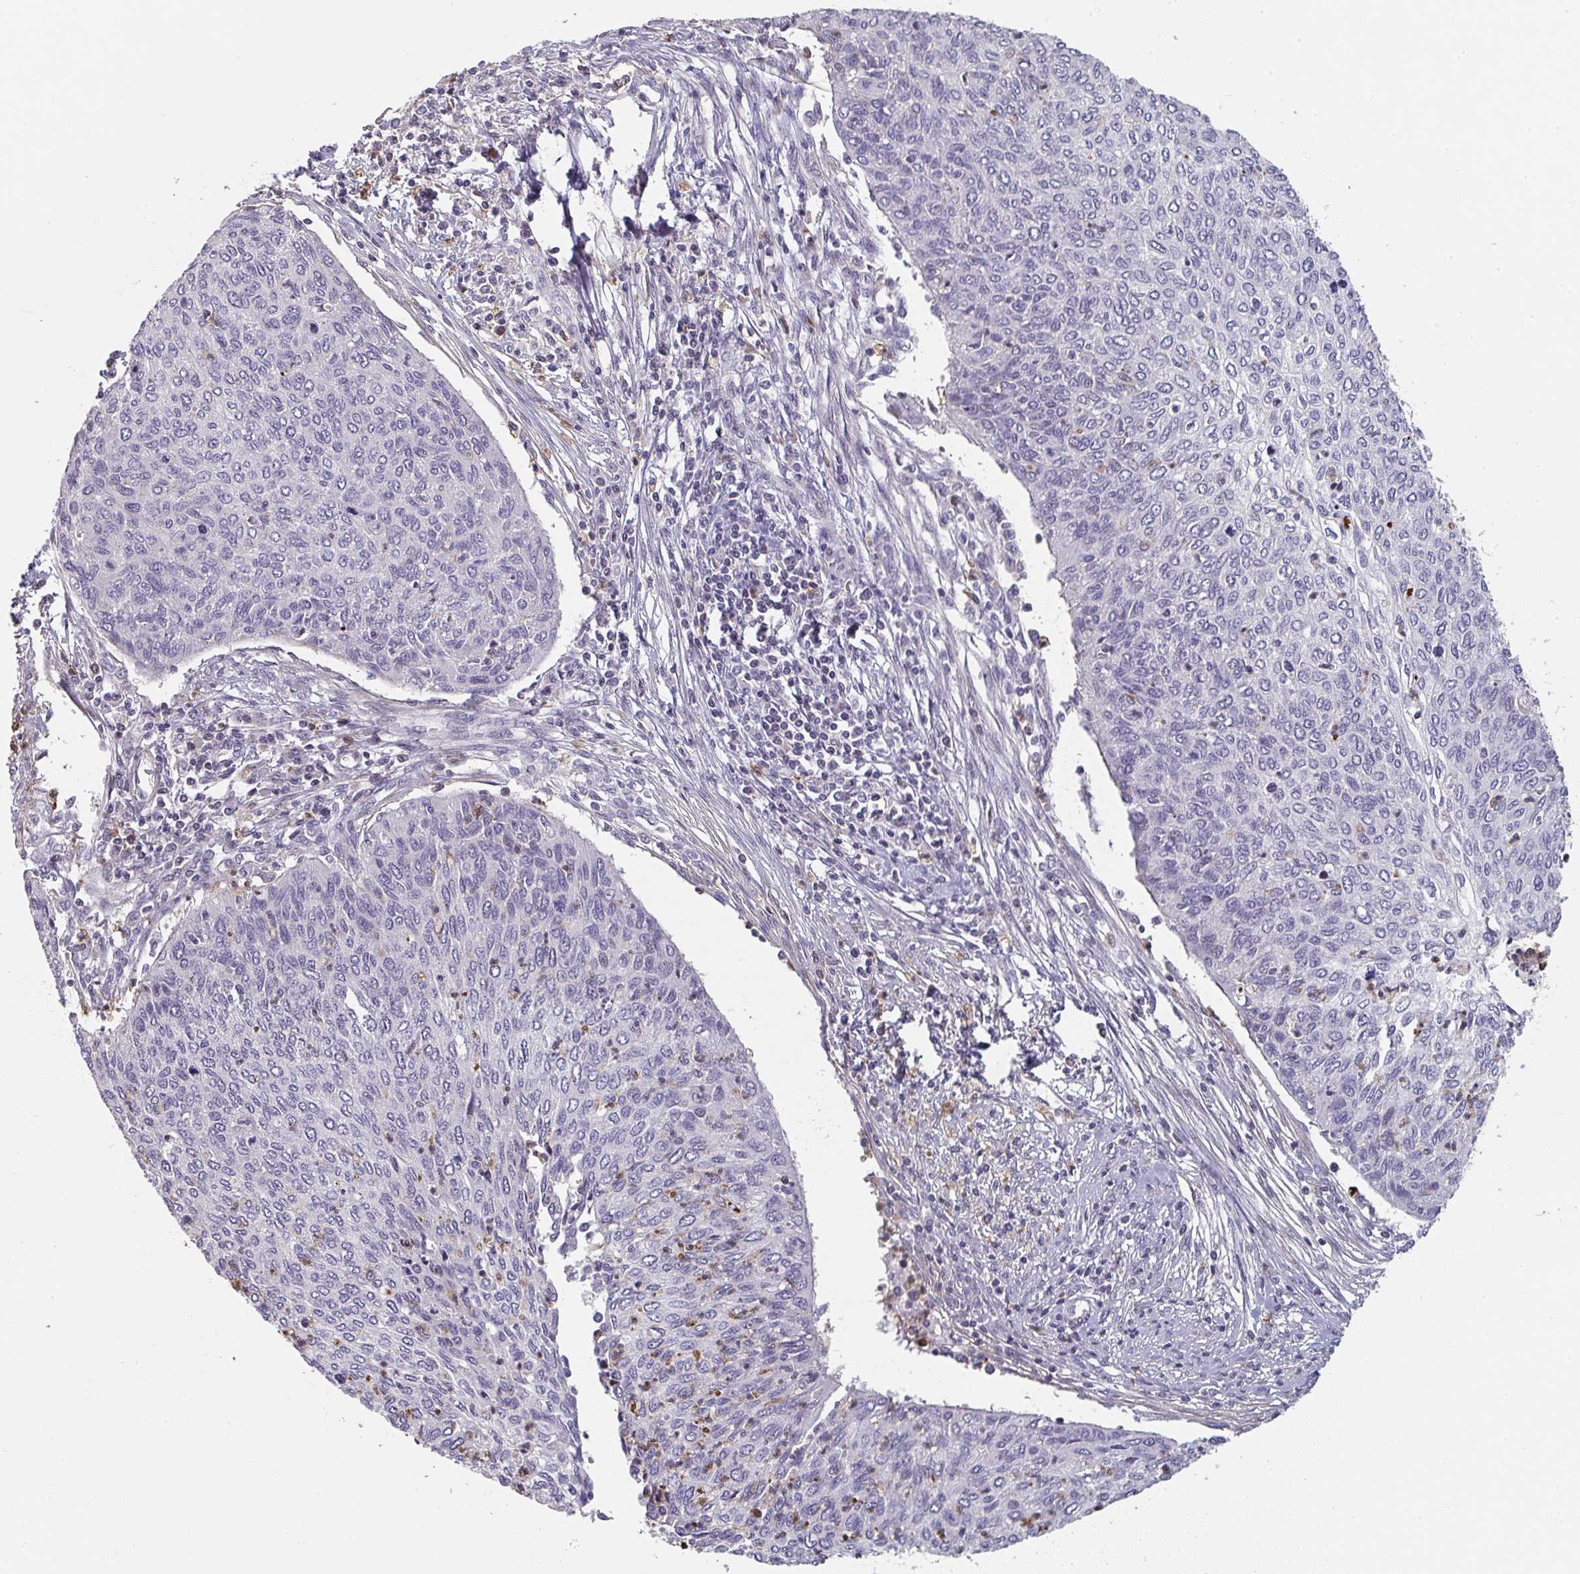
{"staining": {"intensity": "negative", "quantity": "none", "location": "none"}, "tissue": "cervical cancer", "cell_type": "Tumor cells", "image_type": "cancer", "snomed": [{"axis": "morphology", "description": "Squamous cell carcinoma, NOS"}, {"axis": "topography", "description": "Cervix"}], "caption": "A high-resolution histopathology image shows immunohistochemistry staining of cervical squamous cell carcinoma, which demonstrates no significant positivity in tumor cells.", "gene": "A1CF", "patient": {"sex": "female", "age": 38}}